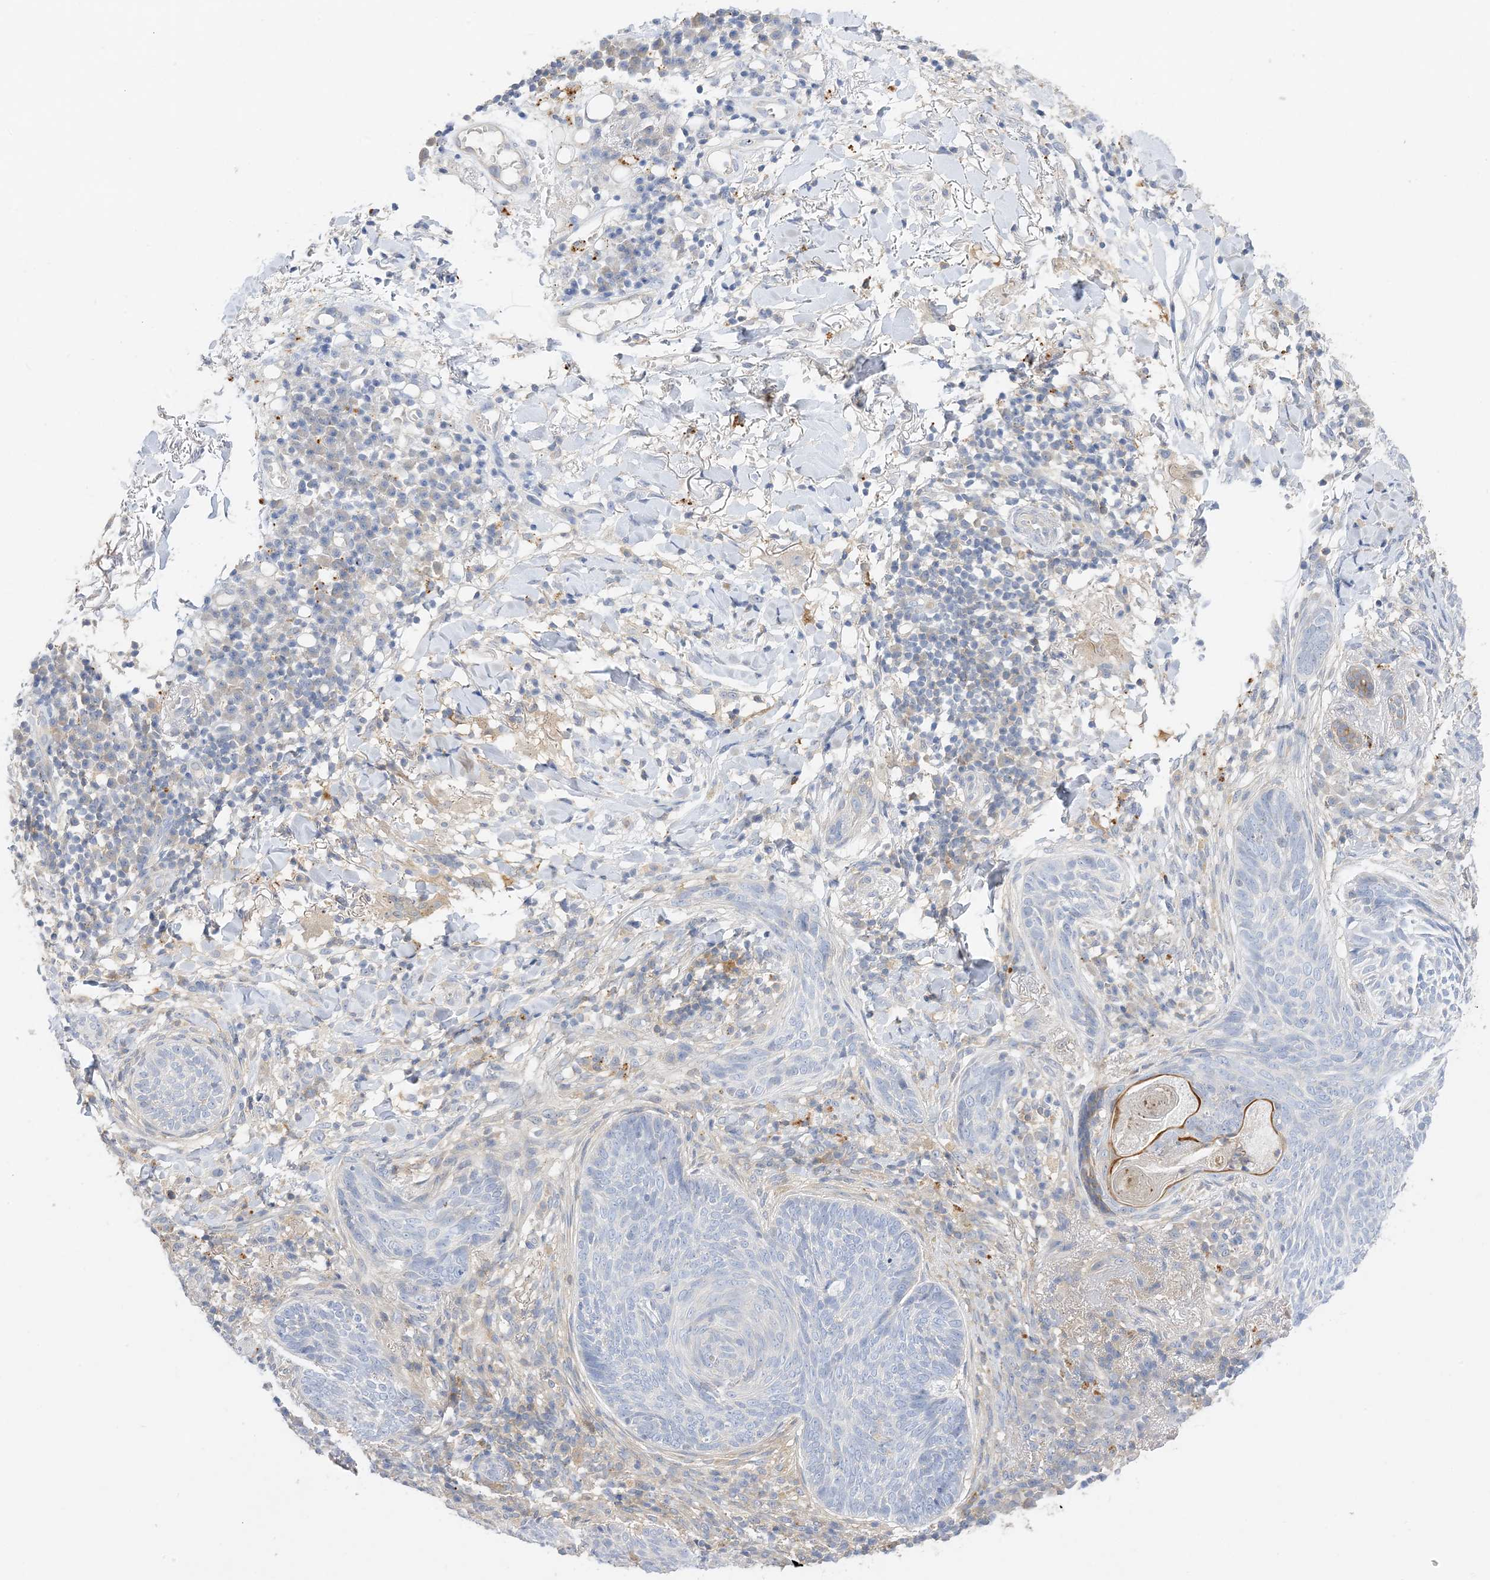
{"staining": {"intensity": "negative", "quantity": "none", "location": "none"}, "tissue": "skin cancer", "cell_type": "Tumor cells", "image_type": "cancer", "snomed": [{"axis": "morphology", "description": "Basal cell carcinoma"}, {"axis": "topography", "description": "Skin"}], "caption": "Immunohistochemistry (IHC) photomicrograph of neoplastic tissue: human skin basal cell carcinoma stained with DAB (3,3'-diaminobenzidine) displays no significant protein staining in tumor cells.", "gene": "ARV1", "patient": {"sex": "male", "age": 85}}